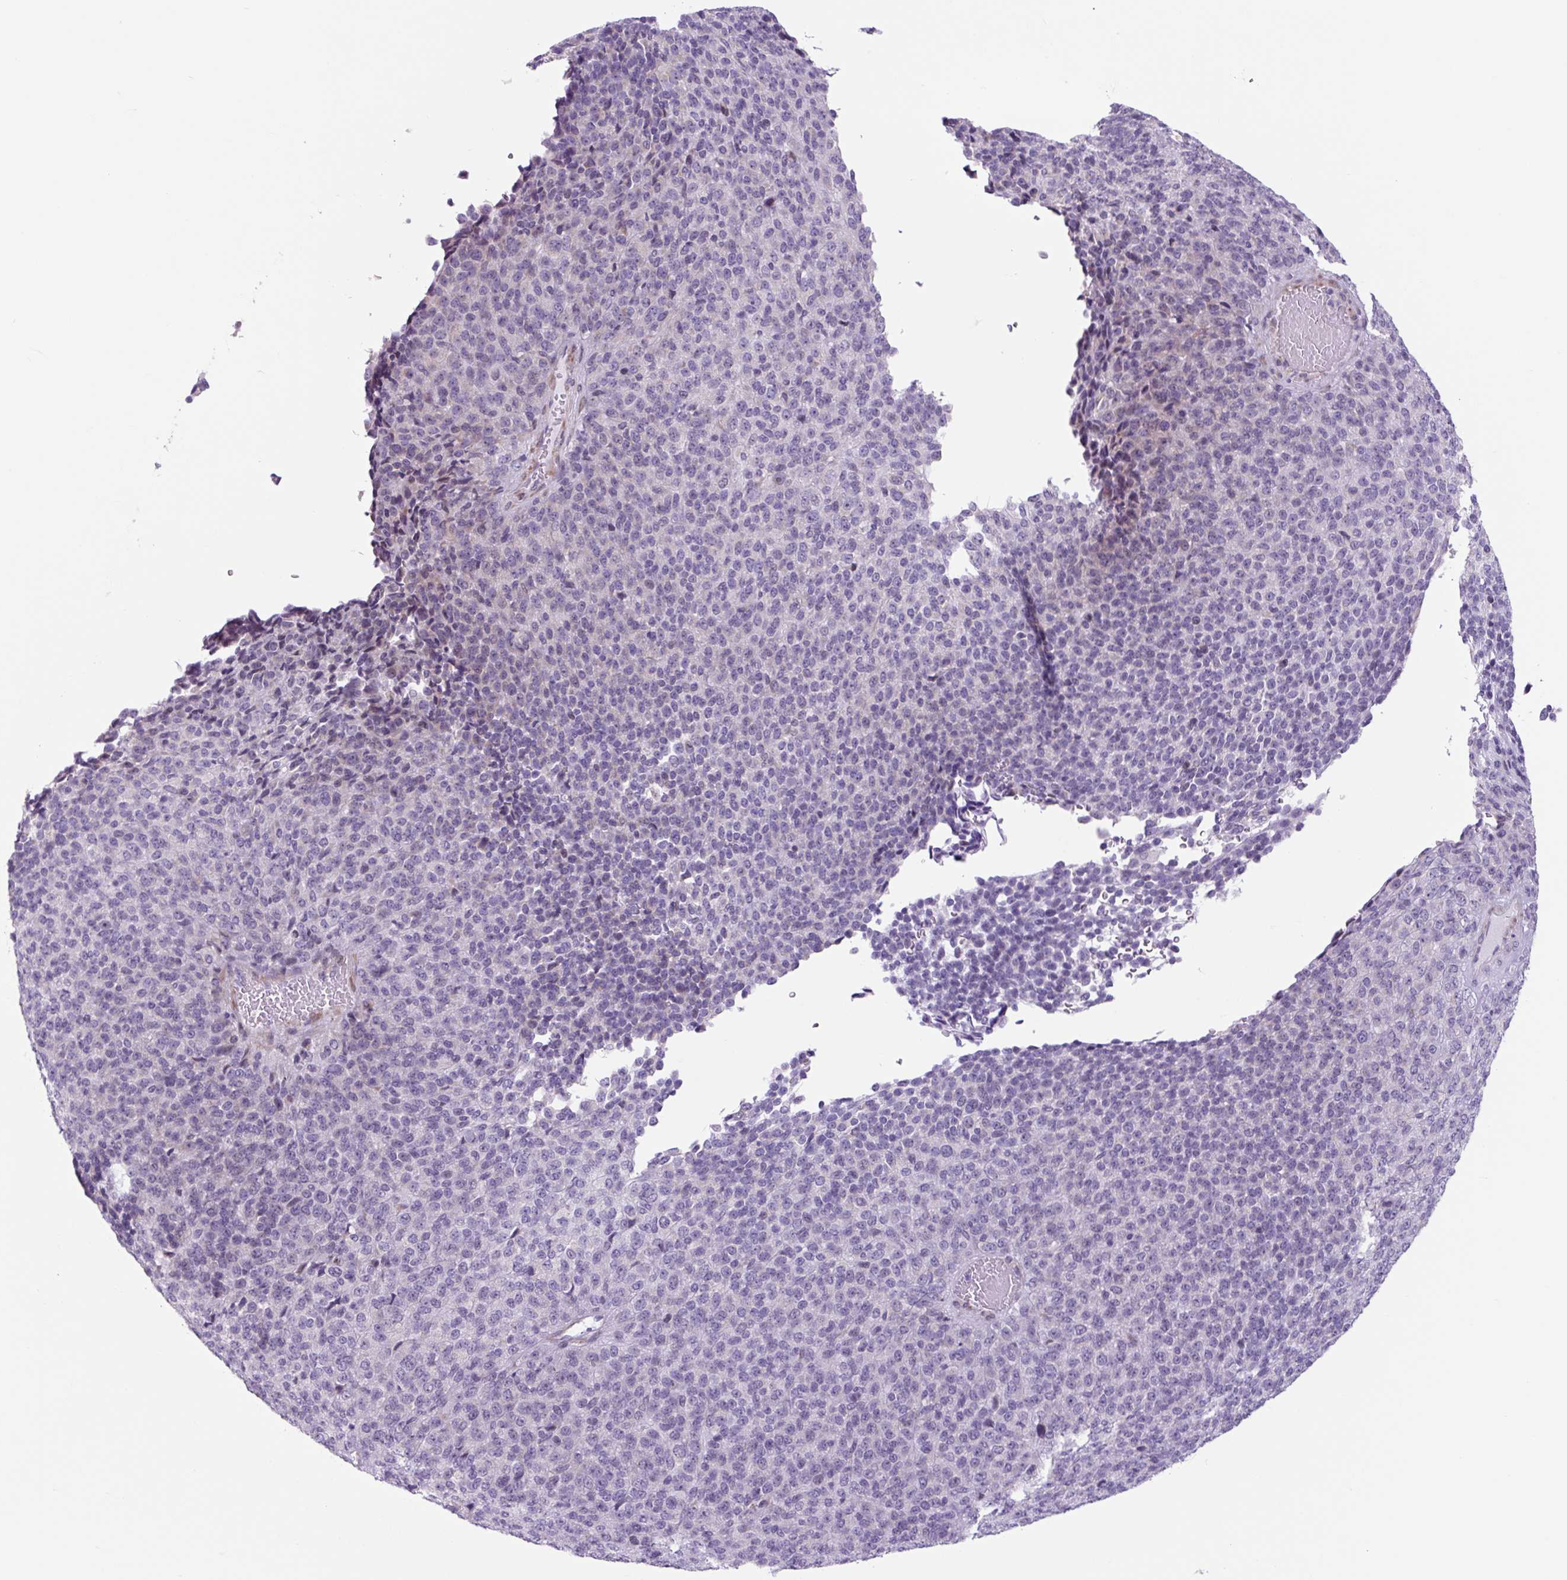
{"staining": {"intensity": "negative", "quantity": "none", "location": "none"}, "tissue": "melanoma", "cell_type": "Tumor cells", "image_type": "cancer", "snomed": [{"axis": "morphology", "description": "Malignant melanoma, Metastatic site"}, {"axis": "topography", "description": "Brain"}], "caption": "Immunohistochemistry (IHC) photomicrograph of neoplastic tissue: human melanoma stained with DAB demonstrates no significant protein staining in tumor cells.", "gene": "RRS1", "patient": {"sex": "female", "age": 56}}